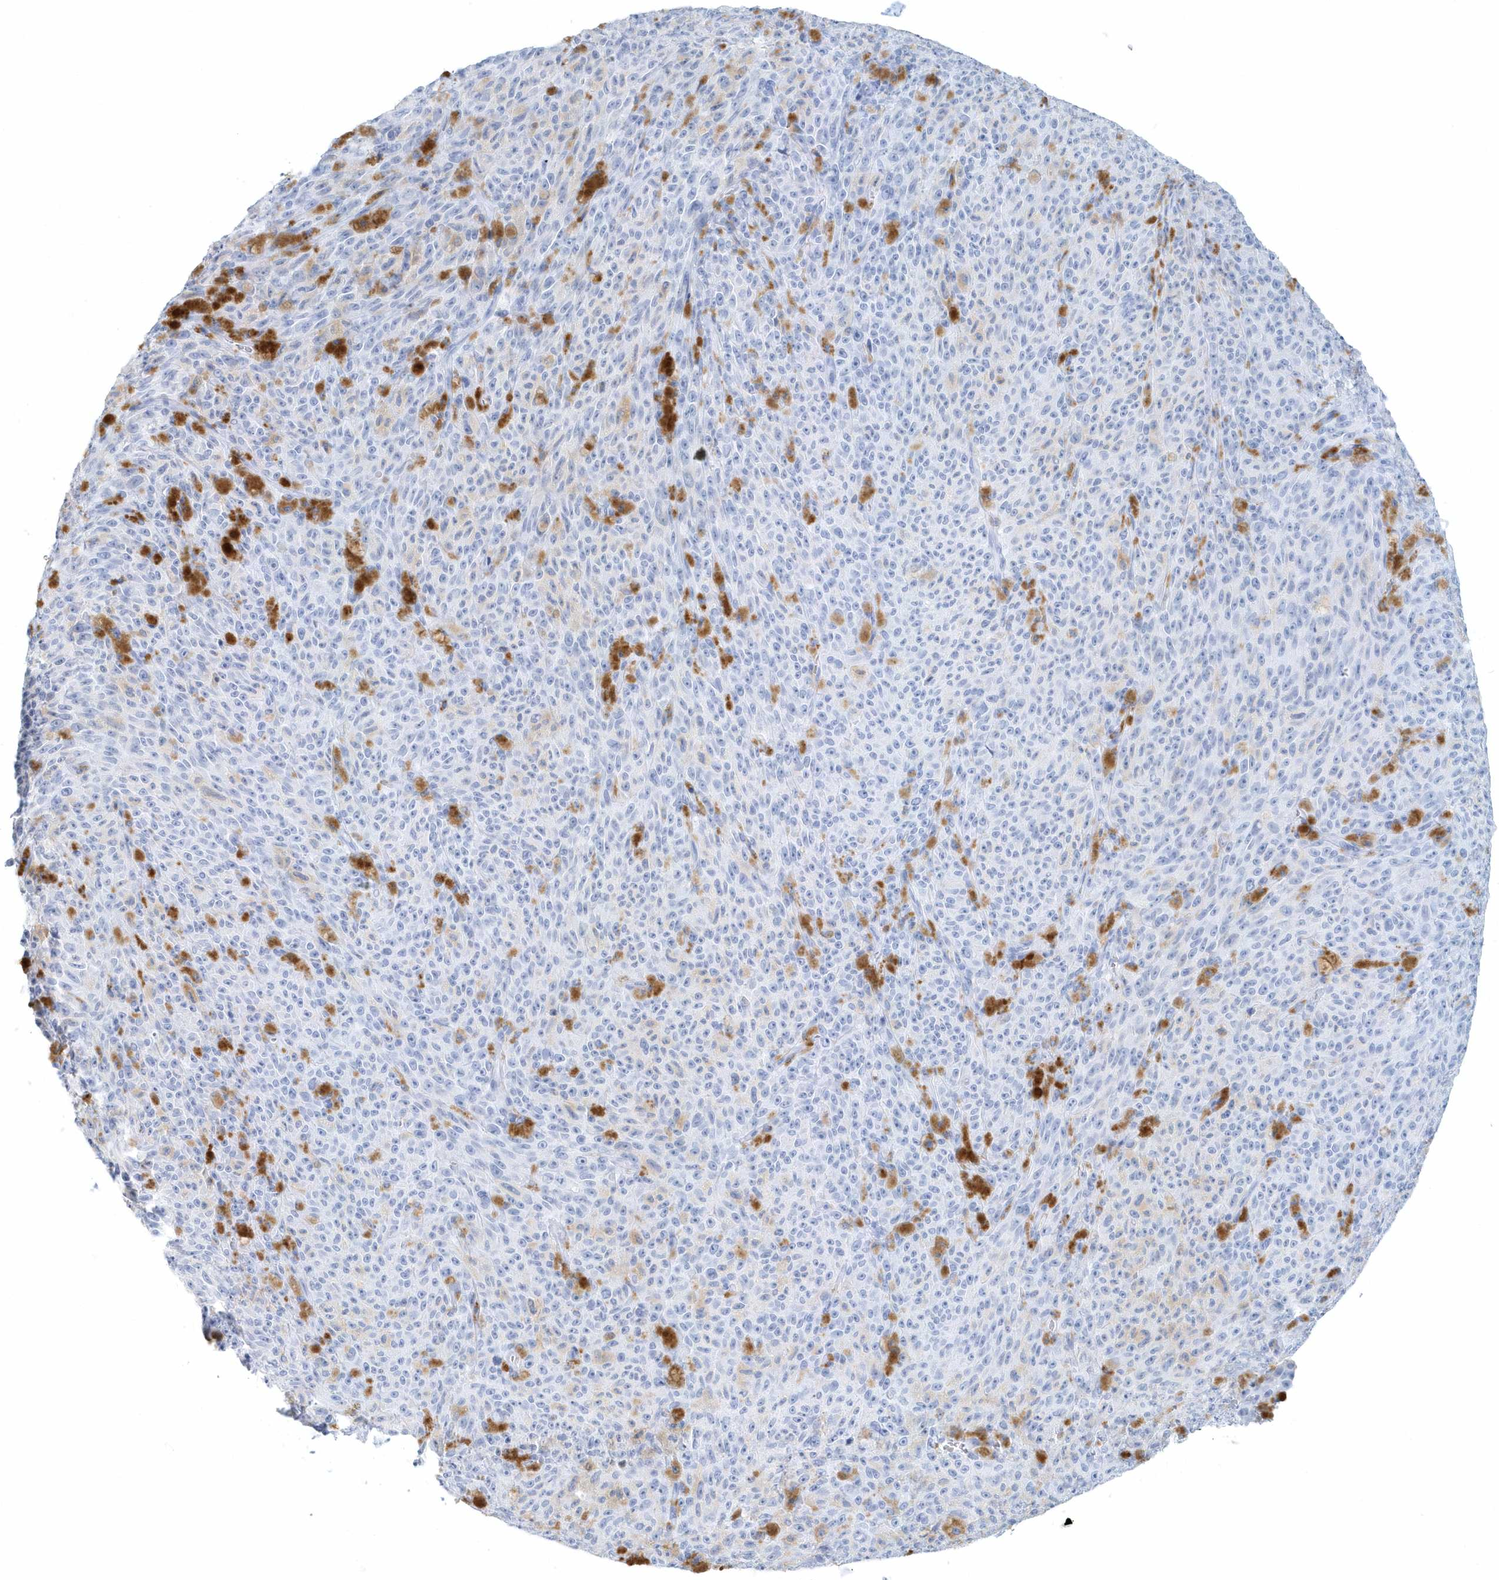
{"staining": {"intensity": "negative", "quantity": "none", "location": "none"}, "tissue": "melanoma", "cell_type": "Tumor cells", "image_type": "cancer", "snomed": [{"axis": "morphology", "description": "Malignant melanoma, NOS"}, {"axis": "topography", "description": "Skin"}], "caption": "Immunohistochemistry image of neoplastic tissue: human melanoma stained with DAB demonstrates no significant protein staining in tumor cells.", "gene": "PTPRO", "patient": {"sex": "female", "age": 82}}